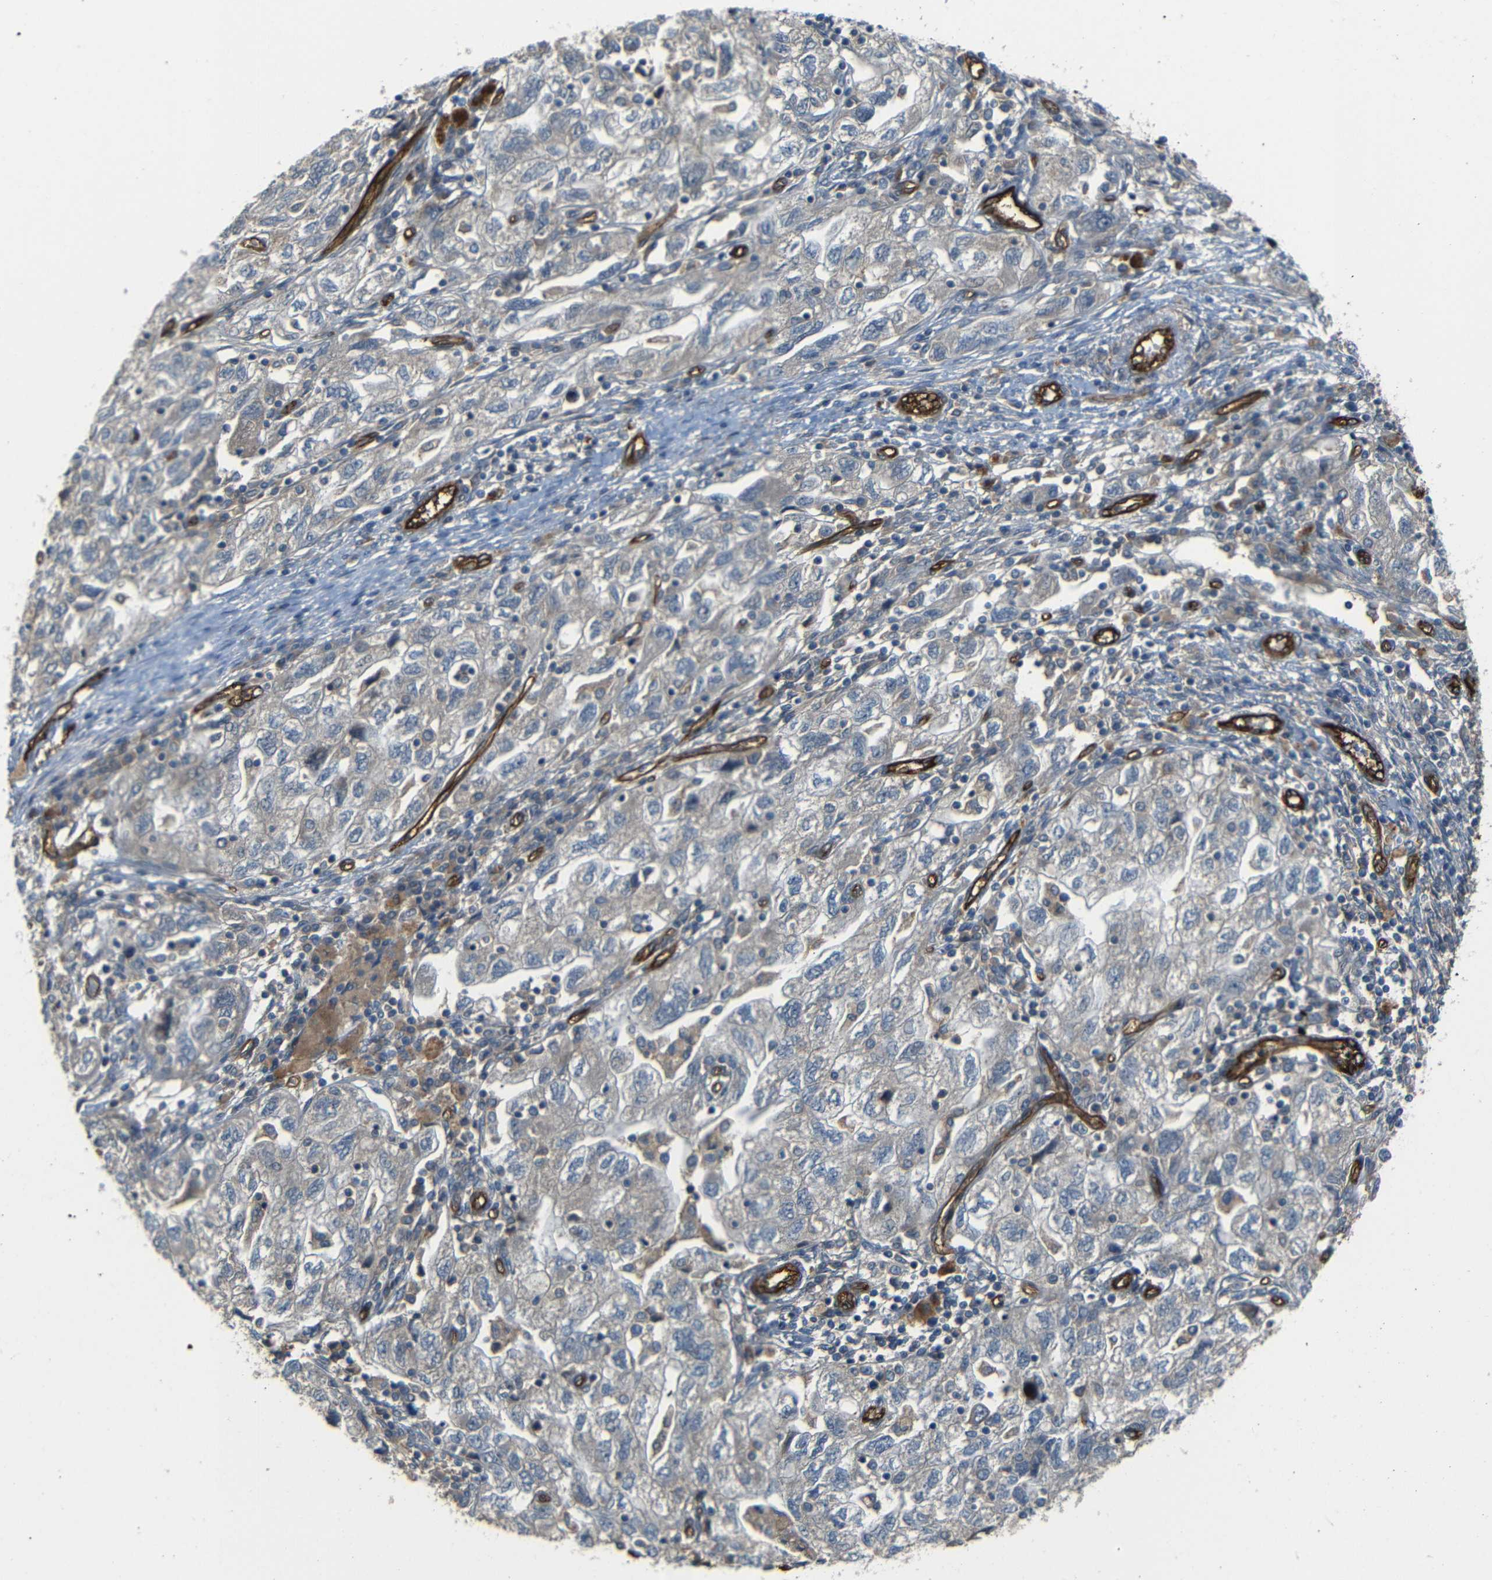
{"staining": {"intensity": "weak", "quantity": "25%-75%", "location": "cytoplasmic/membranous"}, "tissue": "ovarian cancer", "cell_type": "Tumor cells", "image_type": "cancer", "snomed": [{"axis": "morphology", "description": "Carcinoma, NOS"}, {"axis": "morphology", "description": "Cystadenocarcinoma, serous, NOS"}, {"axis": "topography", "description": "Ovary"}], "caption": "Immunohistochemistry (IHC) staining of ovarian cancer, which displays low levels of weak cytoplasmic/membranous staining in about 25%-75% of tumor cells indicating weak cytoplasmic/membranous protein staining. The staining was performed using DAB (3,3'-diaminobenzidine) (brown) for protein detection and nuclei were counterstained in hematoxylin (blue).", "gene": "RELL1", "patient": {"sex": "female", "age": 69}}